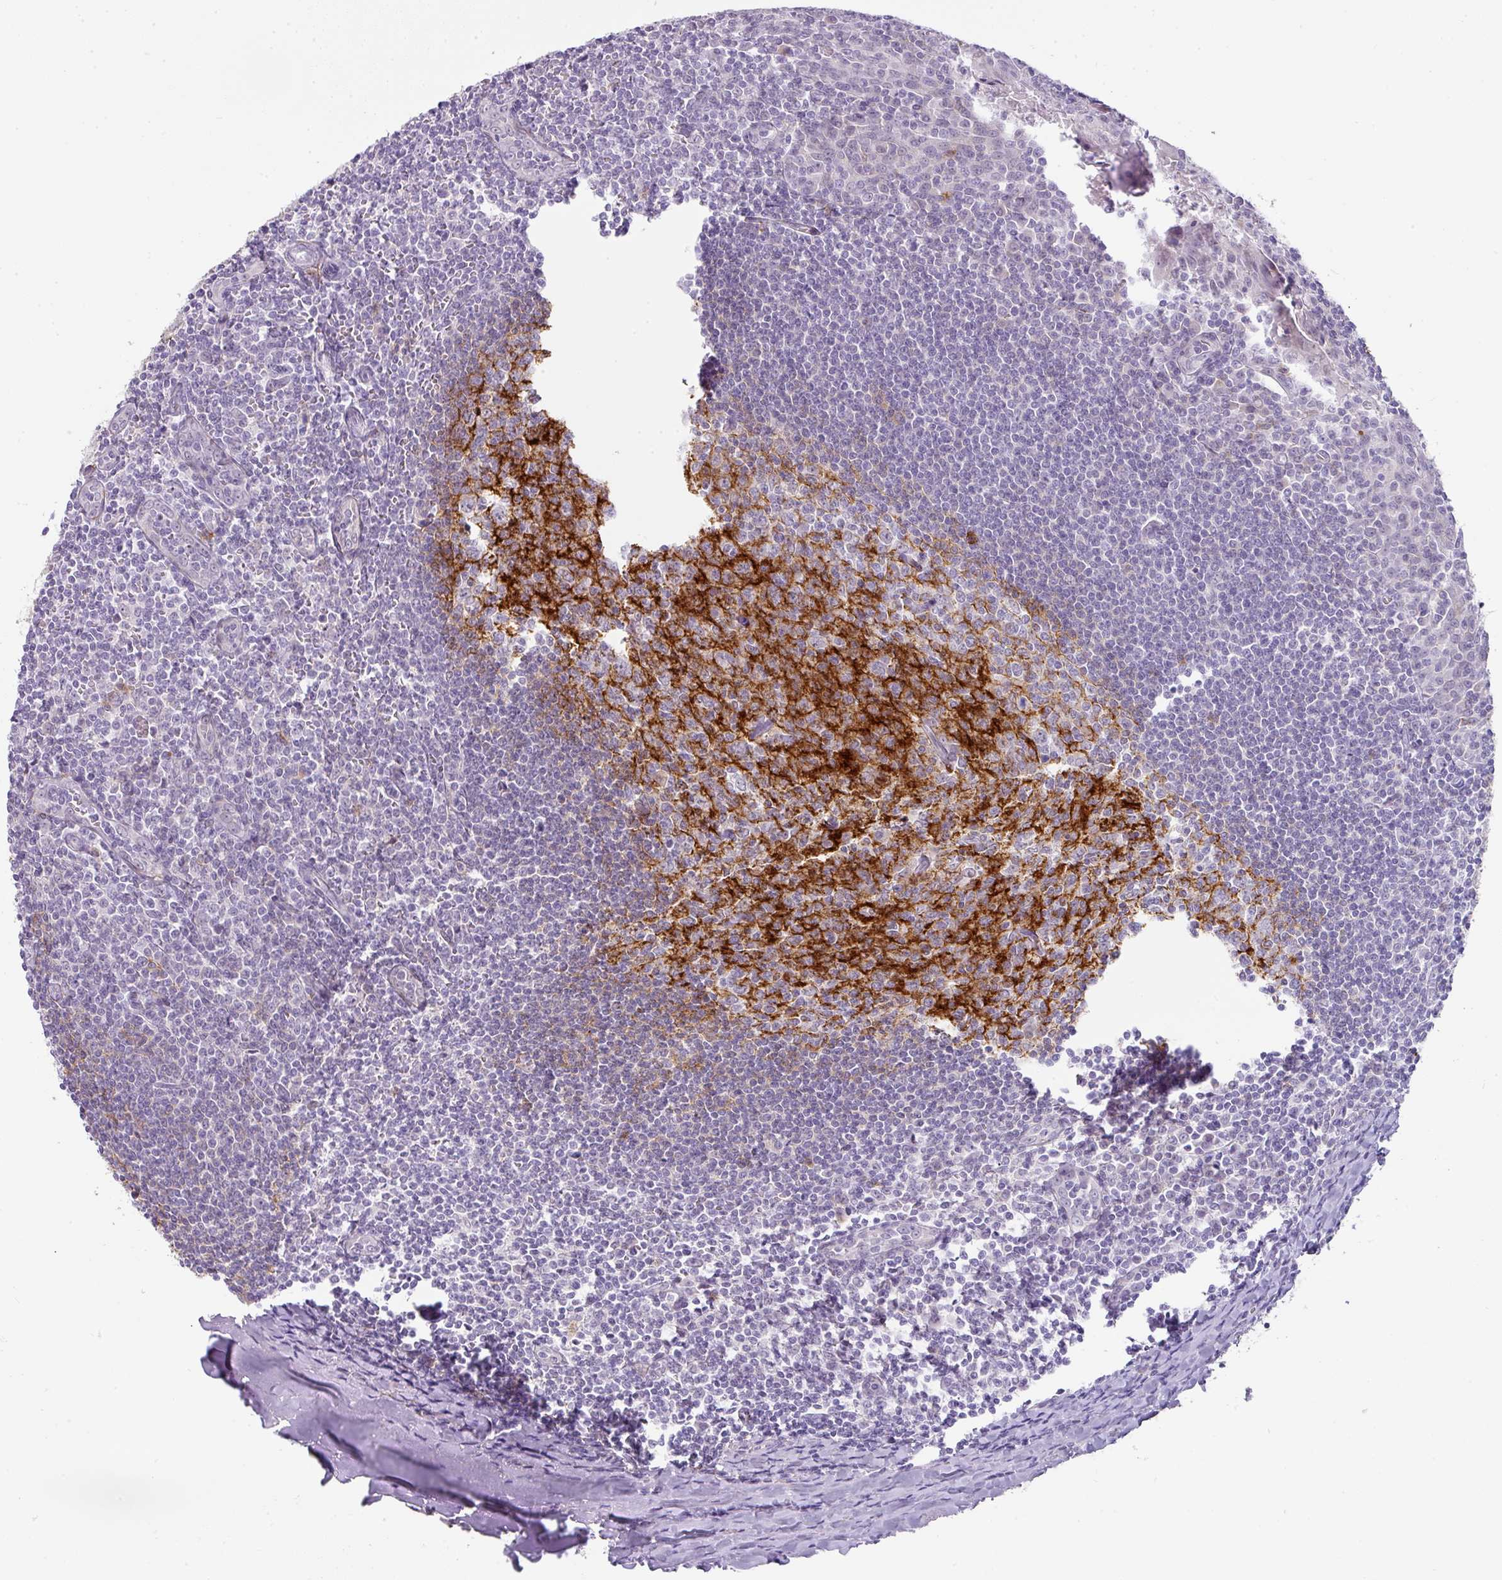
{"staining": {"intensity": "strong", "quantity": "<25%", "location": "cytoplasmic/membranous"}, "tissue": "tonsil", "cell_type": "Germinal center cells", "image_type": "normal", "snomed": [{"axis": "morphology", "description": "Normal tissue, NOS"}, {"axis": "topography", "description": "Tonsil"}], "caption": "Tonsil stained for a protein (brown) exhibits strong cytoplasmic/membranous positive positivity in approximately <25% of germinal center cells.", "gene": "FGF17", "patient": {"sex": "male", "age": 27}}